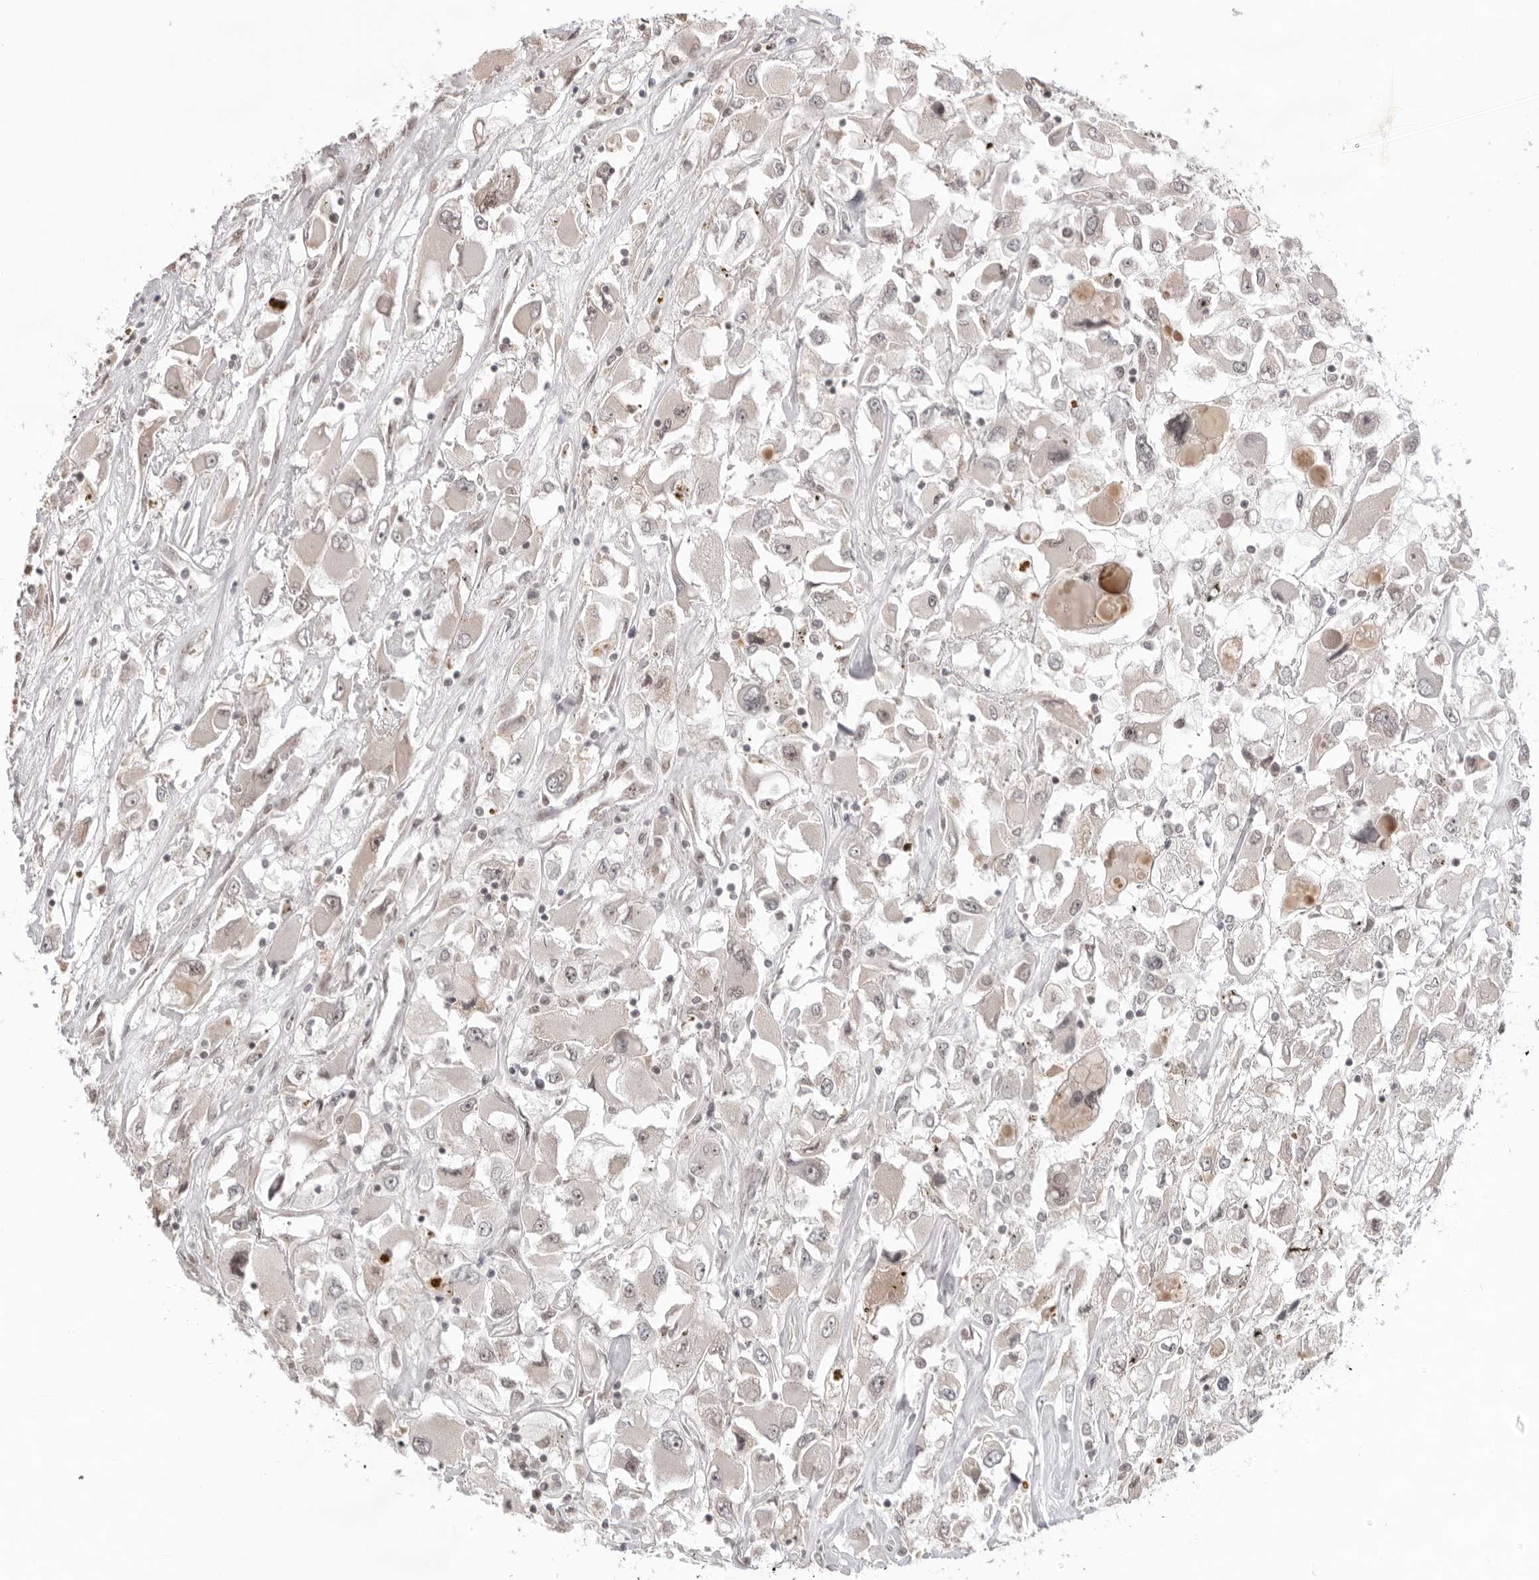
{"staining": {"intensity": "weak", "quantity": "<25%", "location": "nuclear"}, "tissue": "renal cancer", "cell_type": "Tumor cells", "image_type": "cancer", "snomed": [{"axis": "morphology", "description": "Adenocarcinoma, NOS"}, {"axis": "topography", "description": "Kidney"}], "caption": "Tumor cells are negative for protein expression in human renal cancer.", "gene": "EXOSC10", "patient": {"sex": "female", "age": 52}}